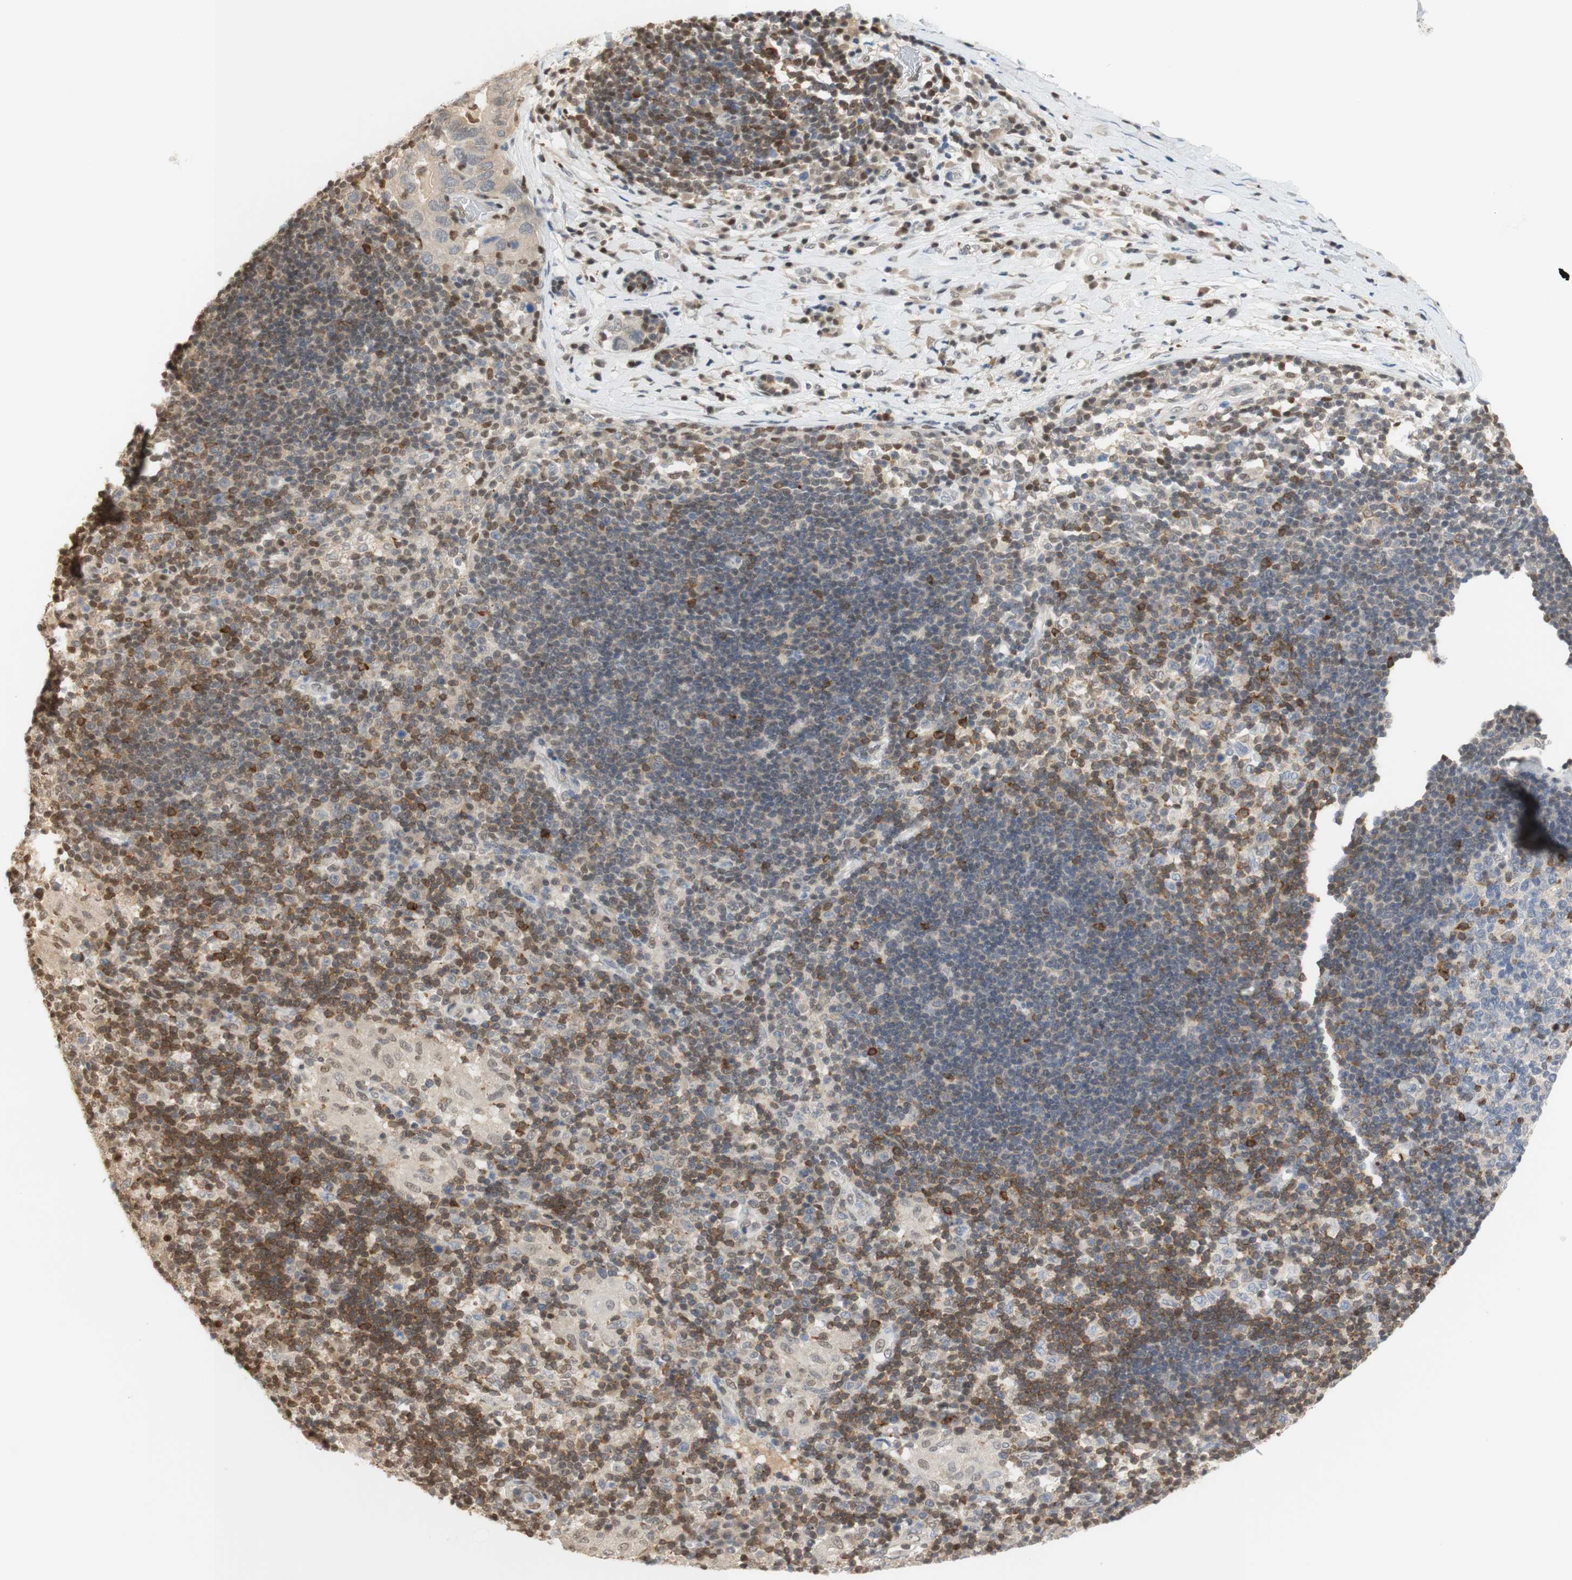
{"staining": {"intensity": "moderate", "quantity": ">75%", "location": "nuclear"}, "tissue": "adipose tissue", "cell_type": "Adipocytes", "image_type": "normal", "snomed": [{"axis": "morphology", "description": "Normal tissue, NOS"}, {"axis": "morphology", "description": "Adenocarcinoma, NOS"}, {"axis": "topography", "description": "Esophagus"}], "caption": "The immunohistochemical stain labels moderate nuclear expression in adipocytes of unremarkable adipose tissue.", "gene": "NAP1L4", "patient": {"sex": "male", "age": 62}}